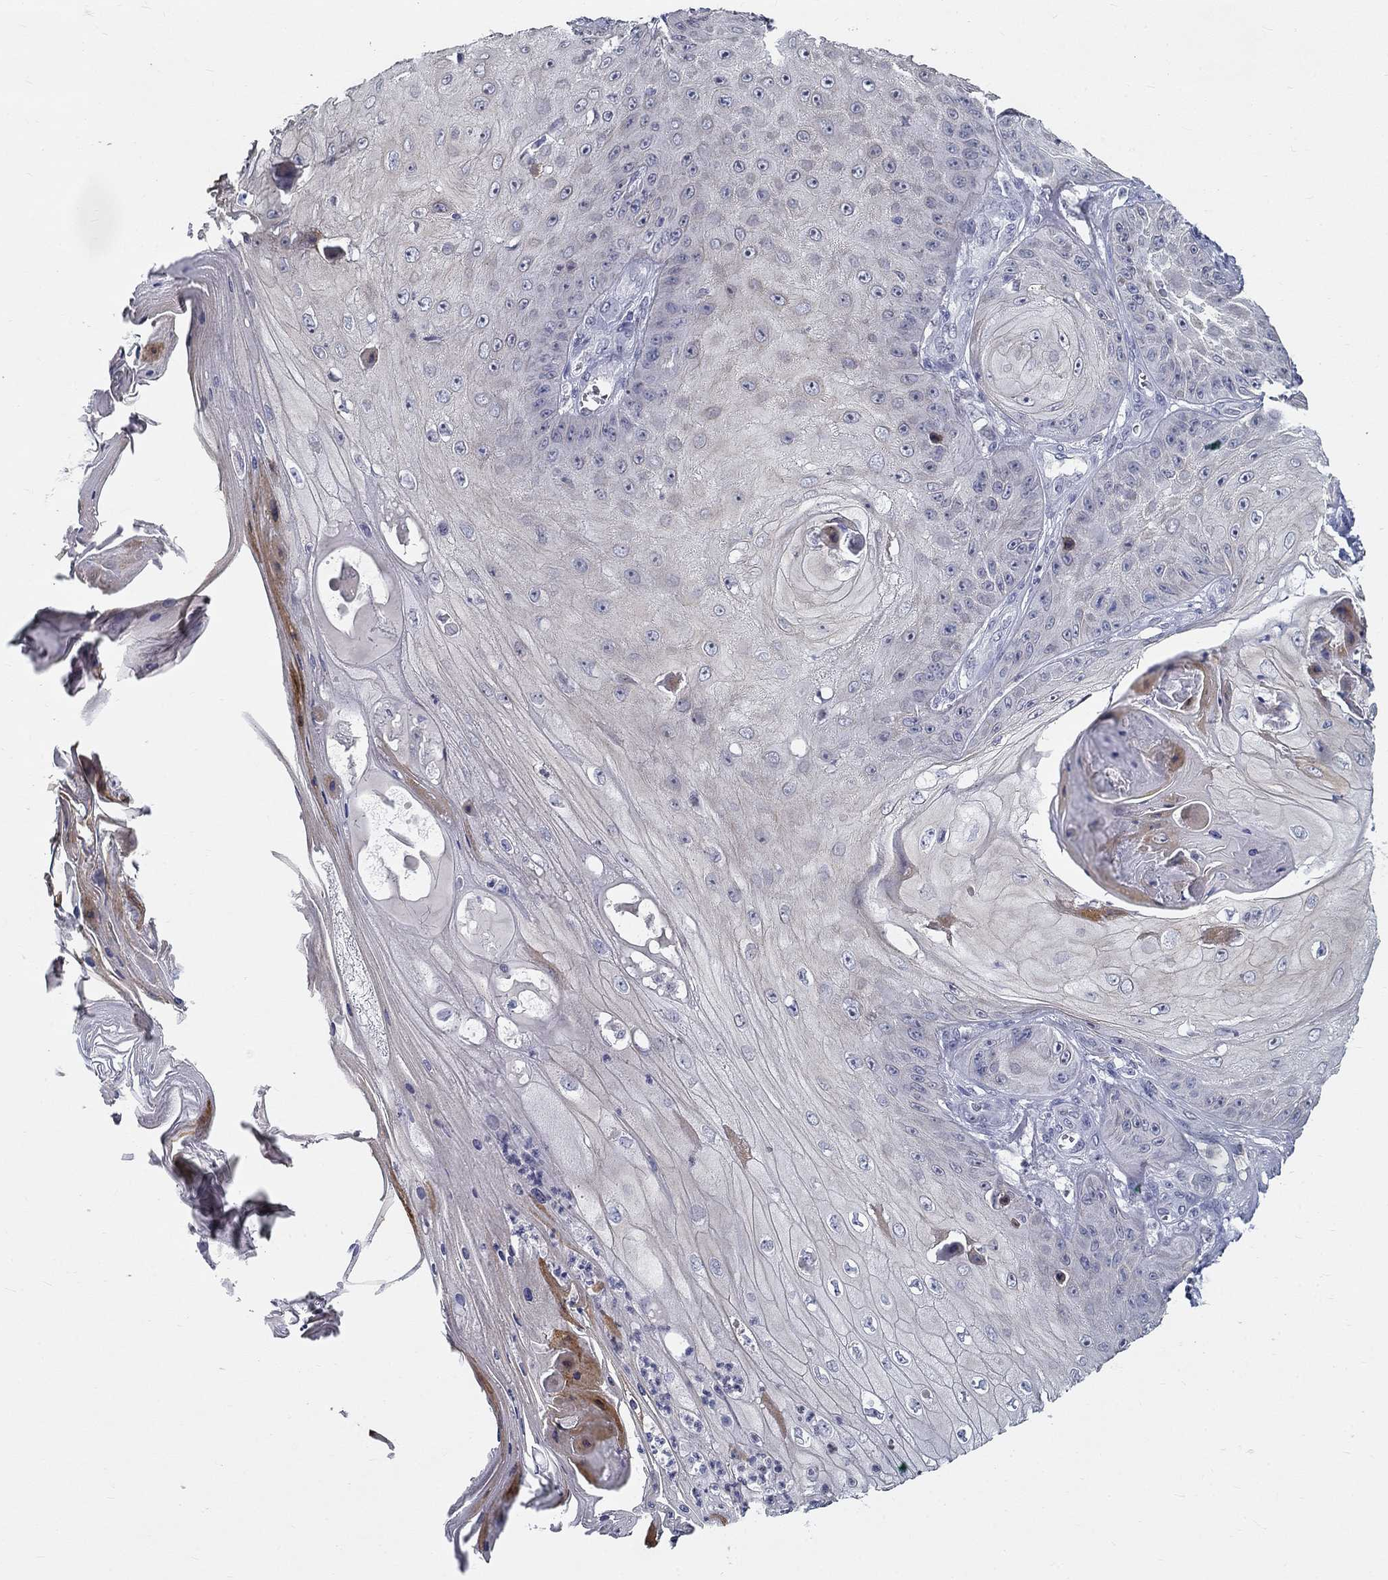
{"staining": {"intensity": "negative", "quantity": "none", "location": "none"}, "tissue": "skin cancer", "cell_type": "Tumor cells", "image_type": "cancer", "snomed": [{"axis": "morphology", "description": "Squamous cell carcinoma, NOS"}, {"axis": "topography", "description": "Skin"}], "caption": "A high-resolution histopathology image shows IHC staining of skin cancer, which displays no significant expression in tumor cells. The staining was performed using DAB to visualize the protein expression in brown, while the nuclei were stained in blue with hematoxylin (Magnification: 20x).", "gene": "GUCA1A", "patient": {"sex": "male", "age": 70}}